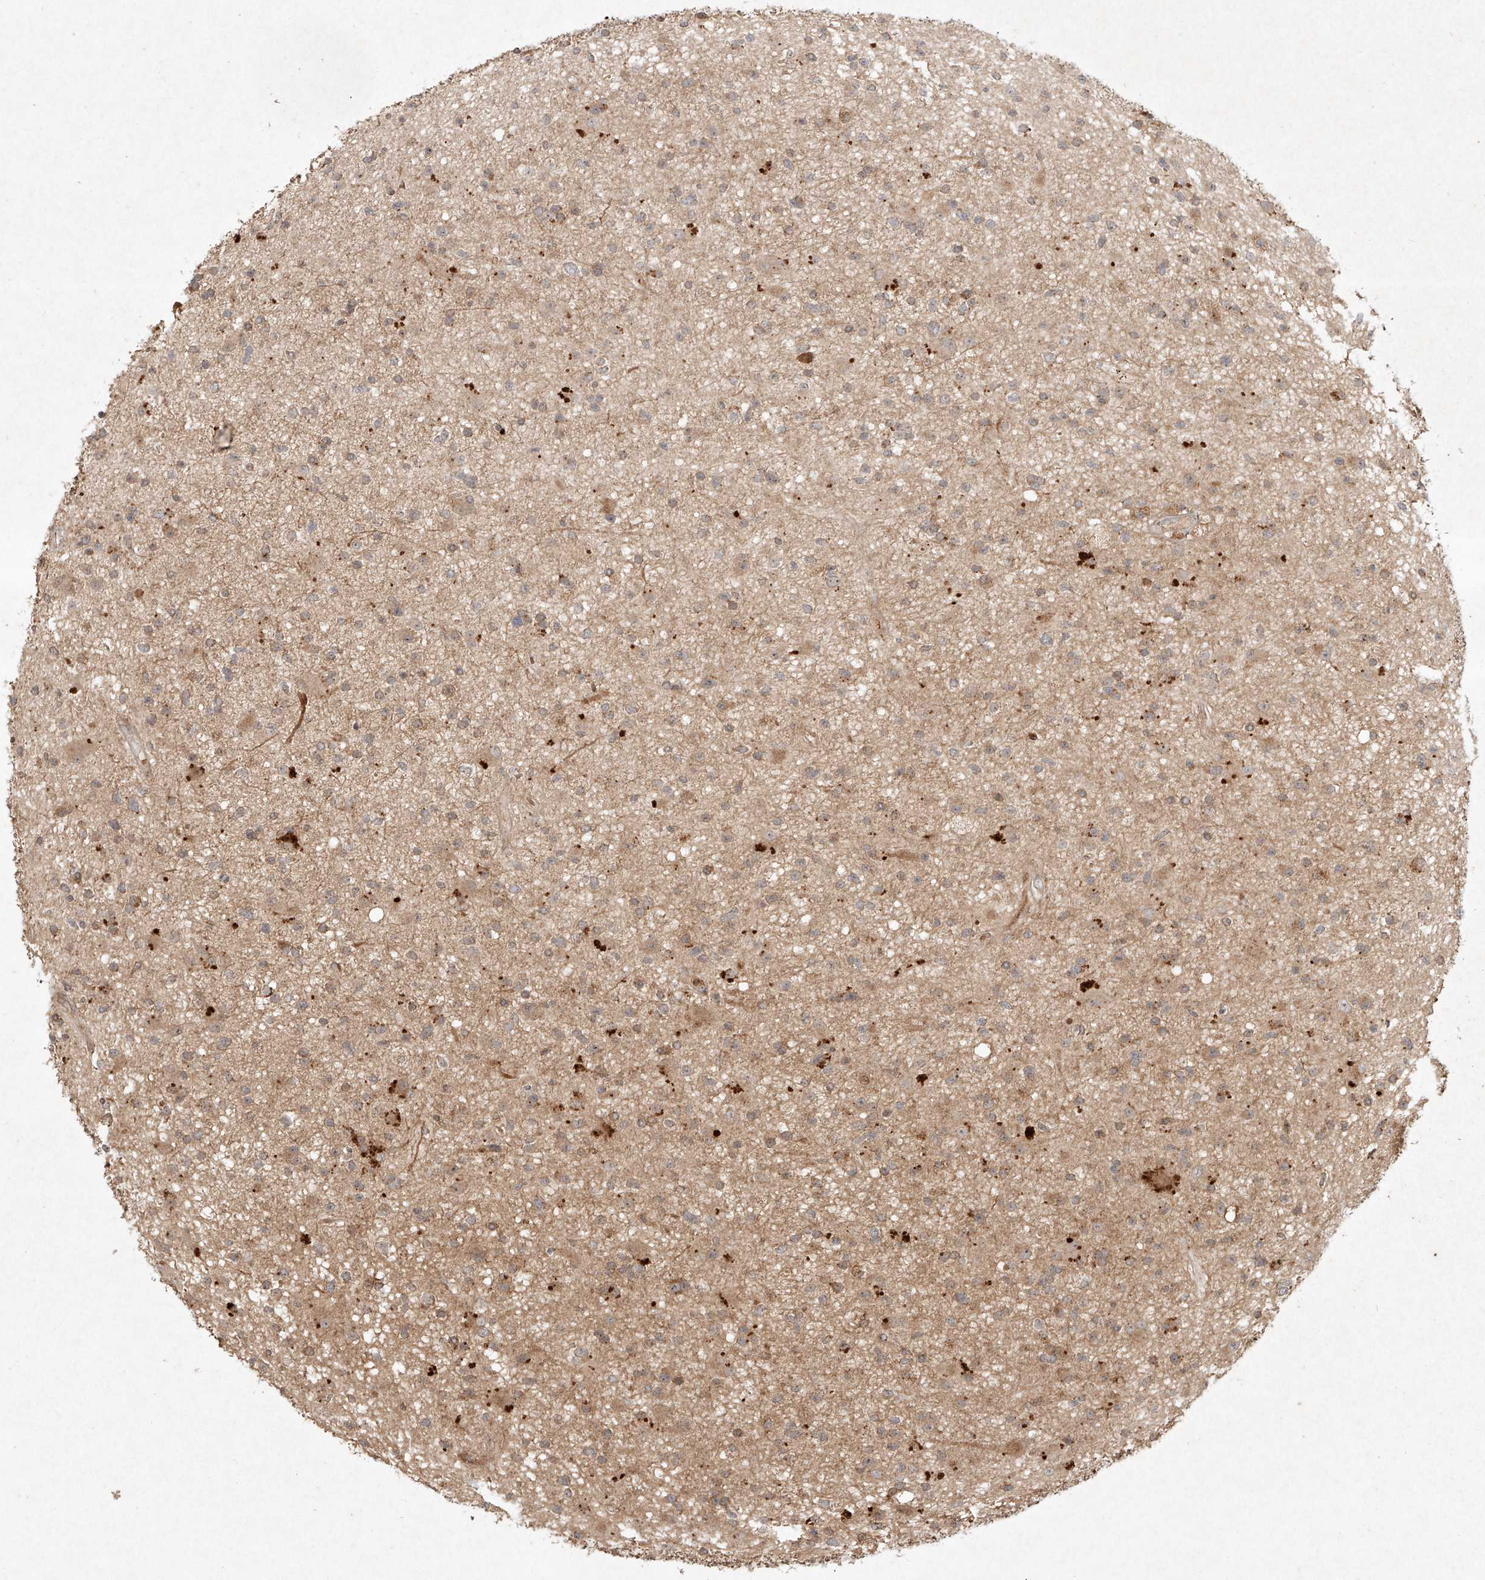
{"staining": {"intensity": "moderate", "quantity": "<25%", "location": "cytoplasmic/membranous"}, "tissue": "glioma", "cell_type": "Tumor cells", "image_type": "cancer", "snomed": [{"axis": "morphology", "description": "Glioma, malignant, High grade"}, {"axis": "topography", "description": "Brain"}], "caption": "DAB (3,3'-diaminobenzidine) immunohistochemical staining of human glioma shows moderate cytoplasmic/membranous protein positivity in about <25% of tumor cells. The staining is performed using DAB (3,3'-diaminobenzidine) brown chromogen to label protein expression. The nuclei are counter-stained blue using hematoxylin.", "gene": "CYYR1", "patient": {"sex": "male", "age": 33}}